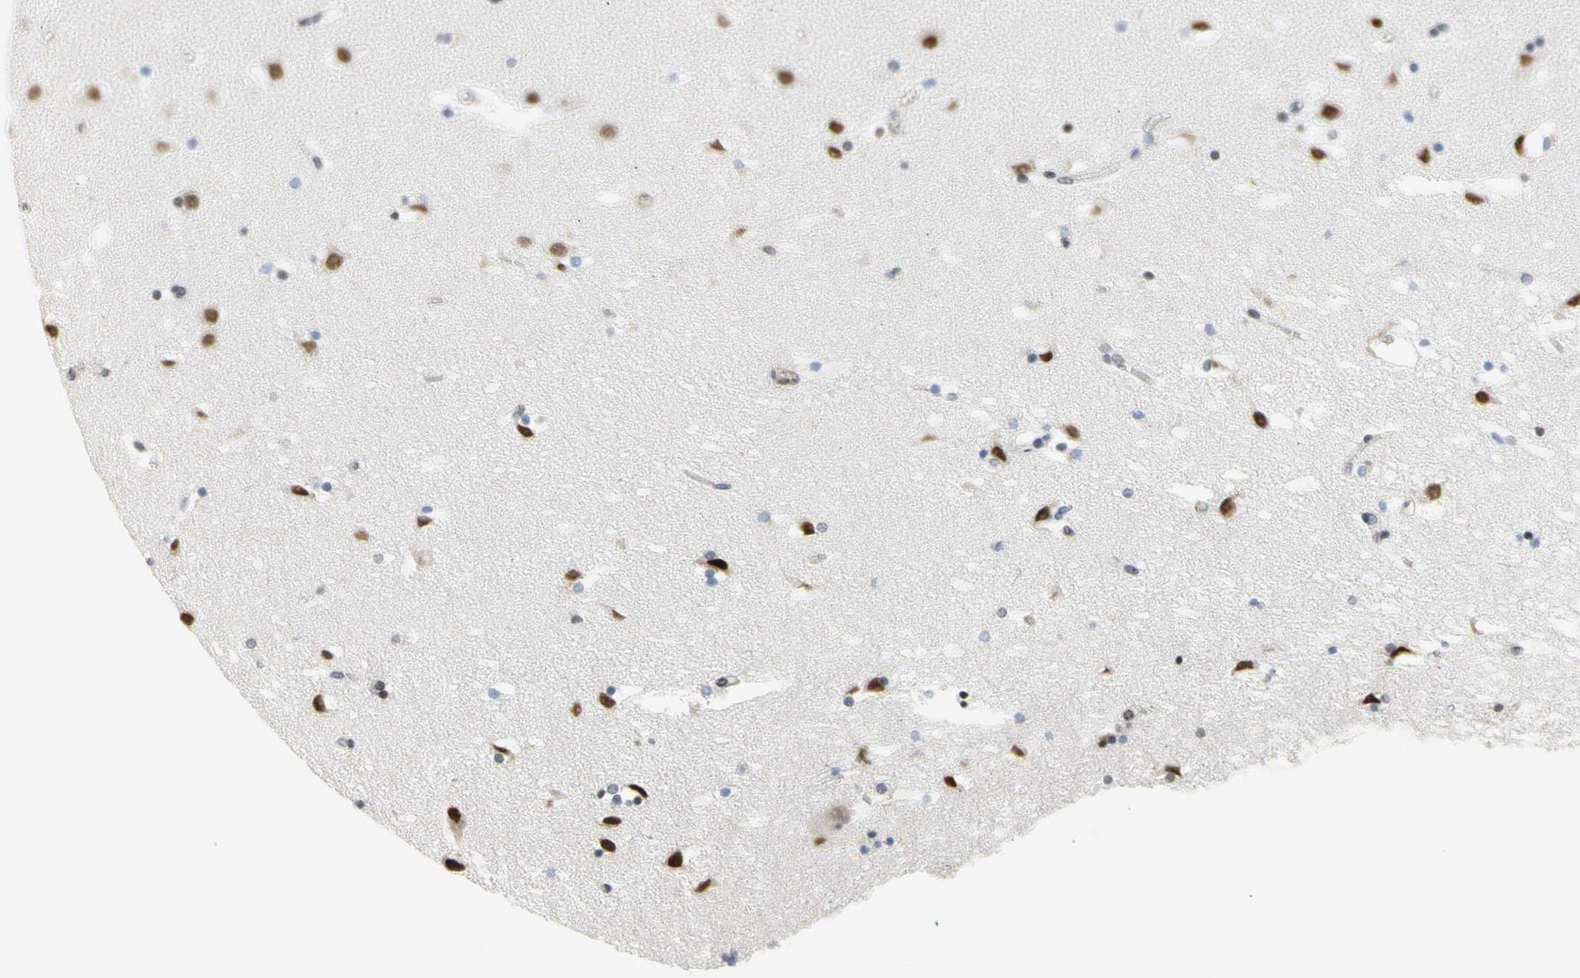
{"staining": {"intensity": "moderate", "quantity": "25%-75%", "location": "nuclear"}, "tissue": "caudate", "cell_type": "Glial cells", "image_type": "normal", "snomed": [{"axis": "morphology", "description": "Normal tissue, NOS"}, {"axis": "topography", "description": "Lateral ventricle wall"}], "caption": "Glial cells show moderate nuclear staining in about 25%-75% of cells in benign caudate. Using DAB (brown) and hematoxylin (blue) stains, captured at high magnification using brightfield microscopy.", "gene": "IMPG2", "patient": {"sex": "male", "age": 45}}